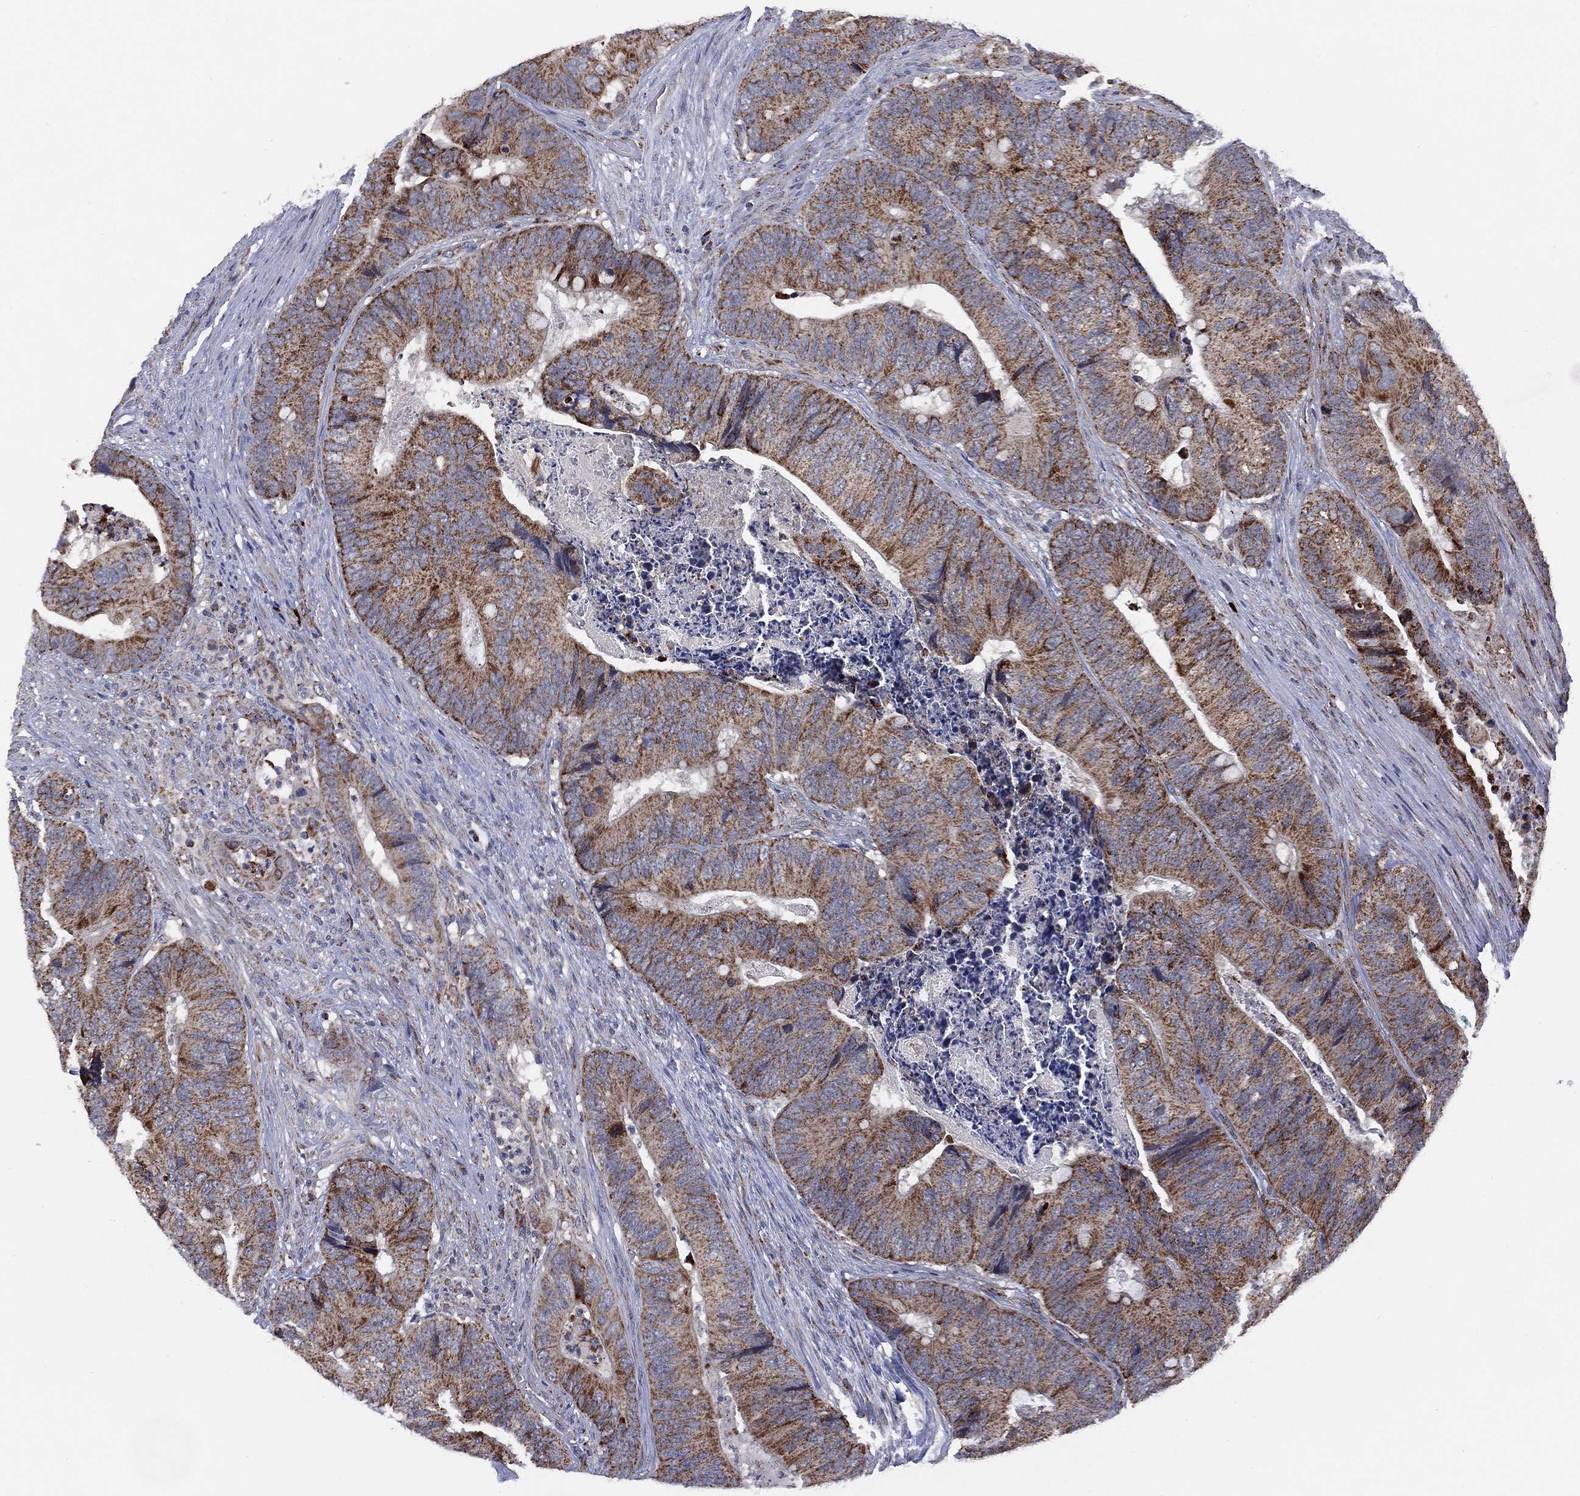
{"staining": {"intensity": "strong", "quantity": "25%-75%", "location": "cytoplasmic/membranous"}, "tissue": "colorectal cancer", "cell_type": "Tumor cells", "image_type": "cancer", "snomed": [{"axis": "morphology", "description": "Adenocarcinoma, NOS"}, {"axis": "topography", "description": "Colon"}], "caption": "Approximately 25%-75% of tumor cells in human adenocarcinoma (colorectal) demonstrate strong cytoplasmic/membranous protein positivity as visualized by brown immunohistochemical staining.", "gene": "PPP2R5A", "patient": {"sex": "male", "age": 84}}